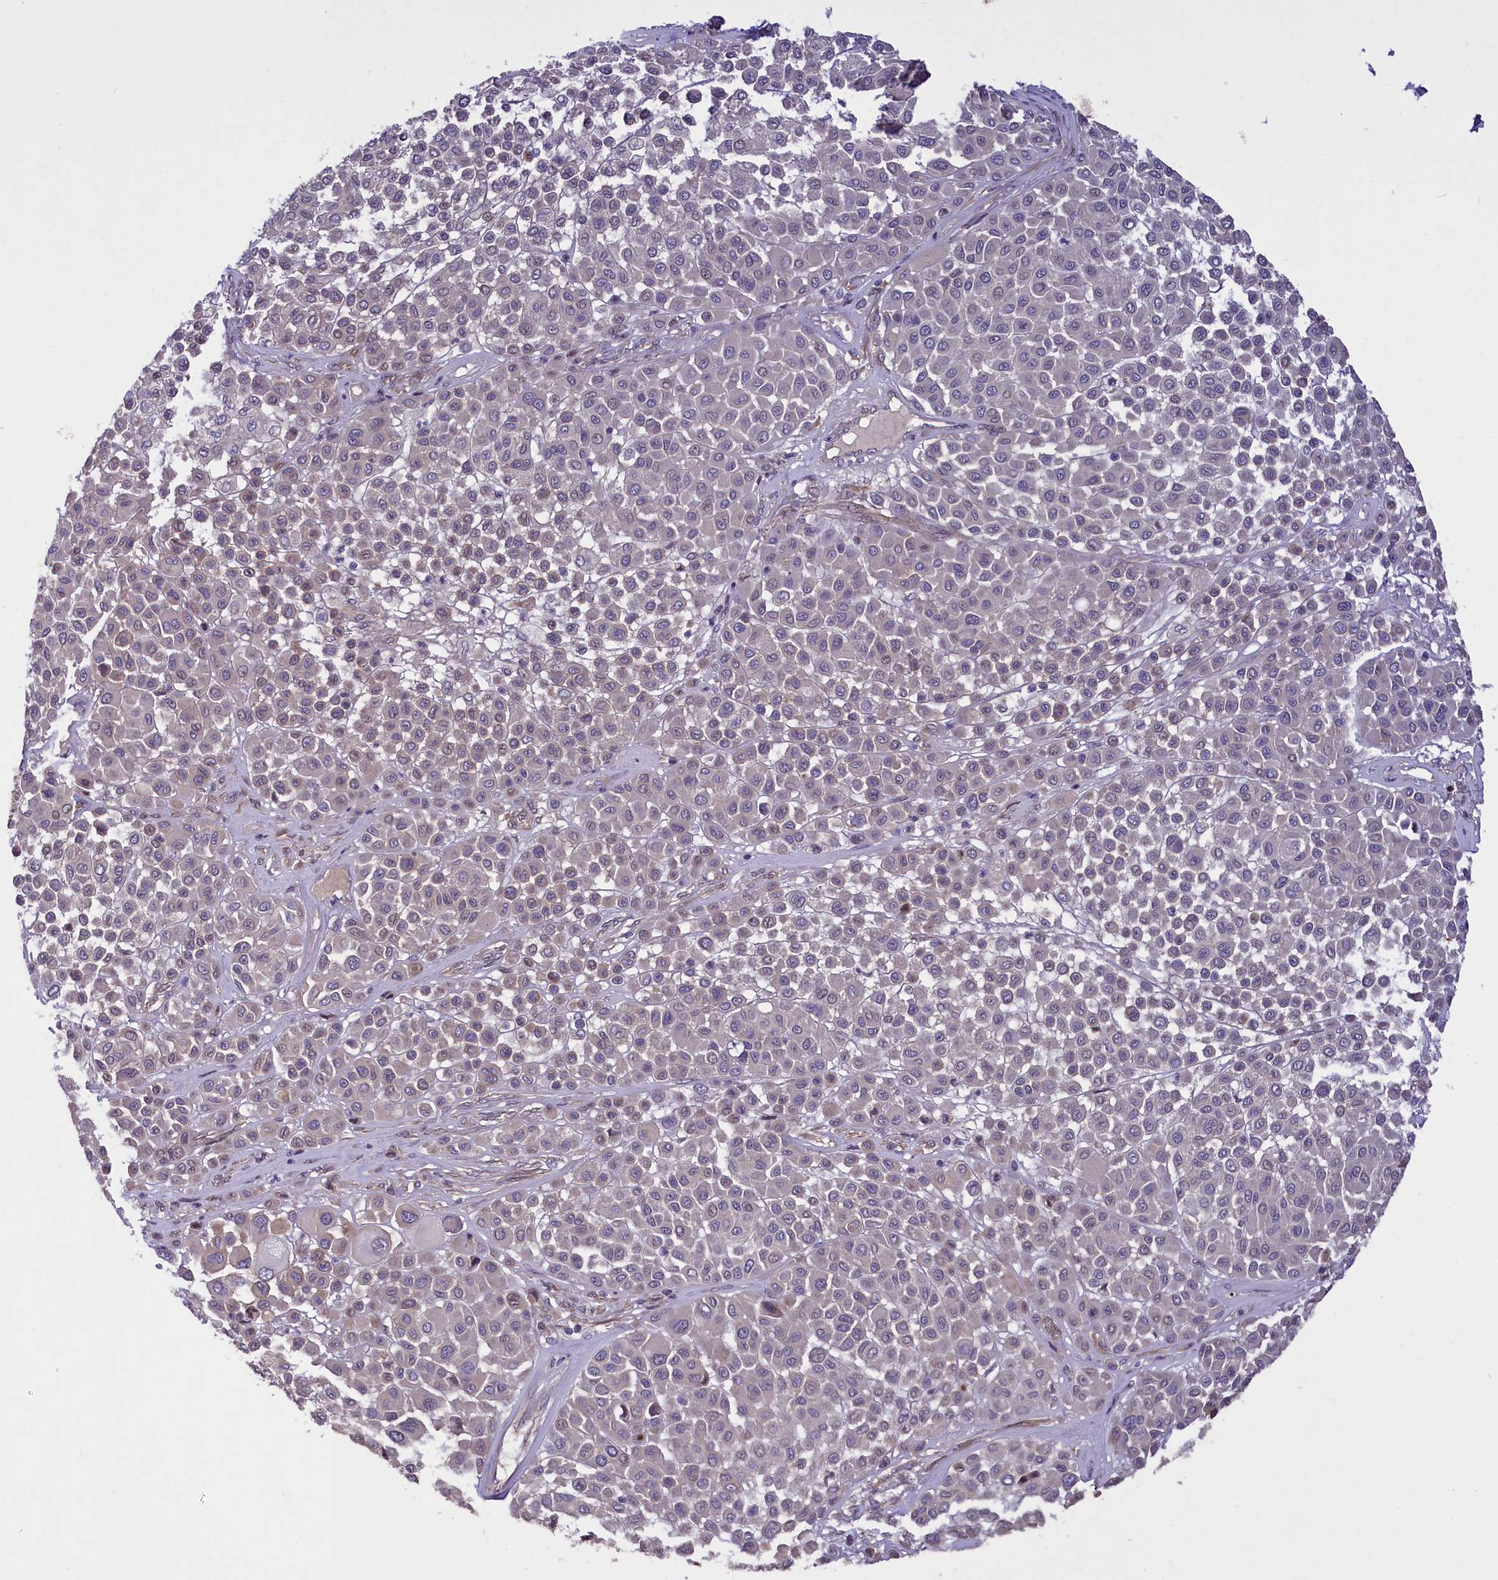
{"staining": {"intensity": "negative", "quantity": "none", "location": "none"}, "tissue": "melanoma", "cell_type": "Tumor cells", "image_type": "cancer", "snomed": [{"axis": "morphology", "description": "Malignant melanoma, Metastatic site"}, {"axis": "topography", "description": "Soft tissue"}], "caption": "DAB (3,3'-diaminobenzidine) immunohistochemical staining of human melanoma reveals no significant staining in tumor cells. (DAB (3,3'-diaminobenzidine) IHC visualized using brightfield microscopy, high magnification).", "gene": "MAN2C1", "patient": {"sex": "male", "age": 41}}